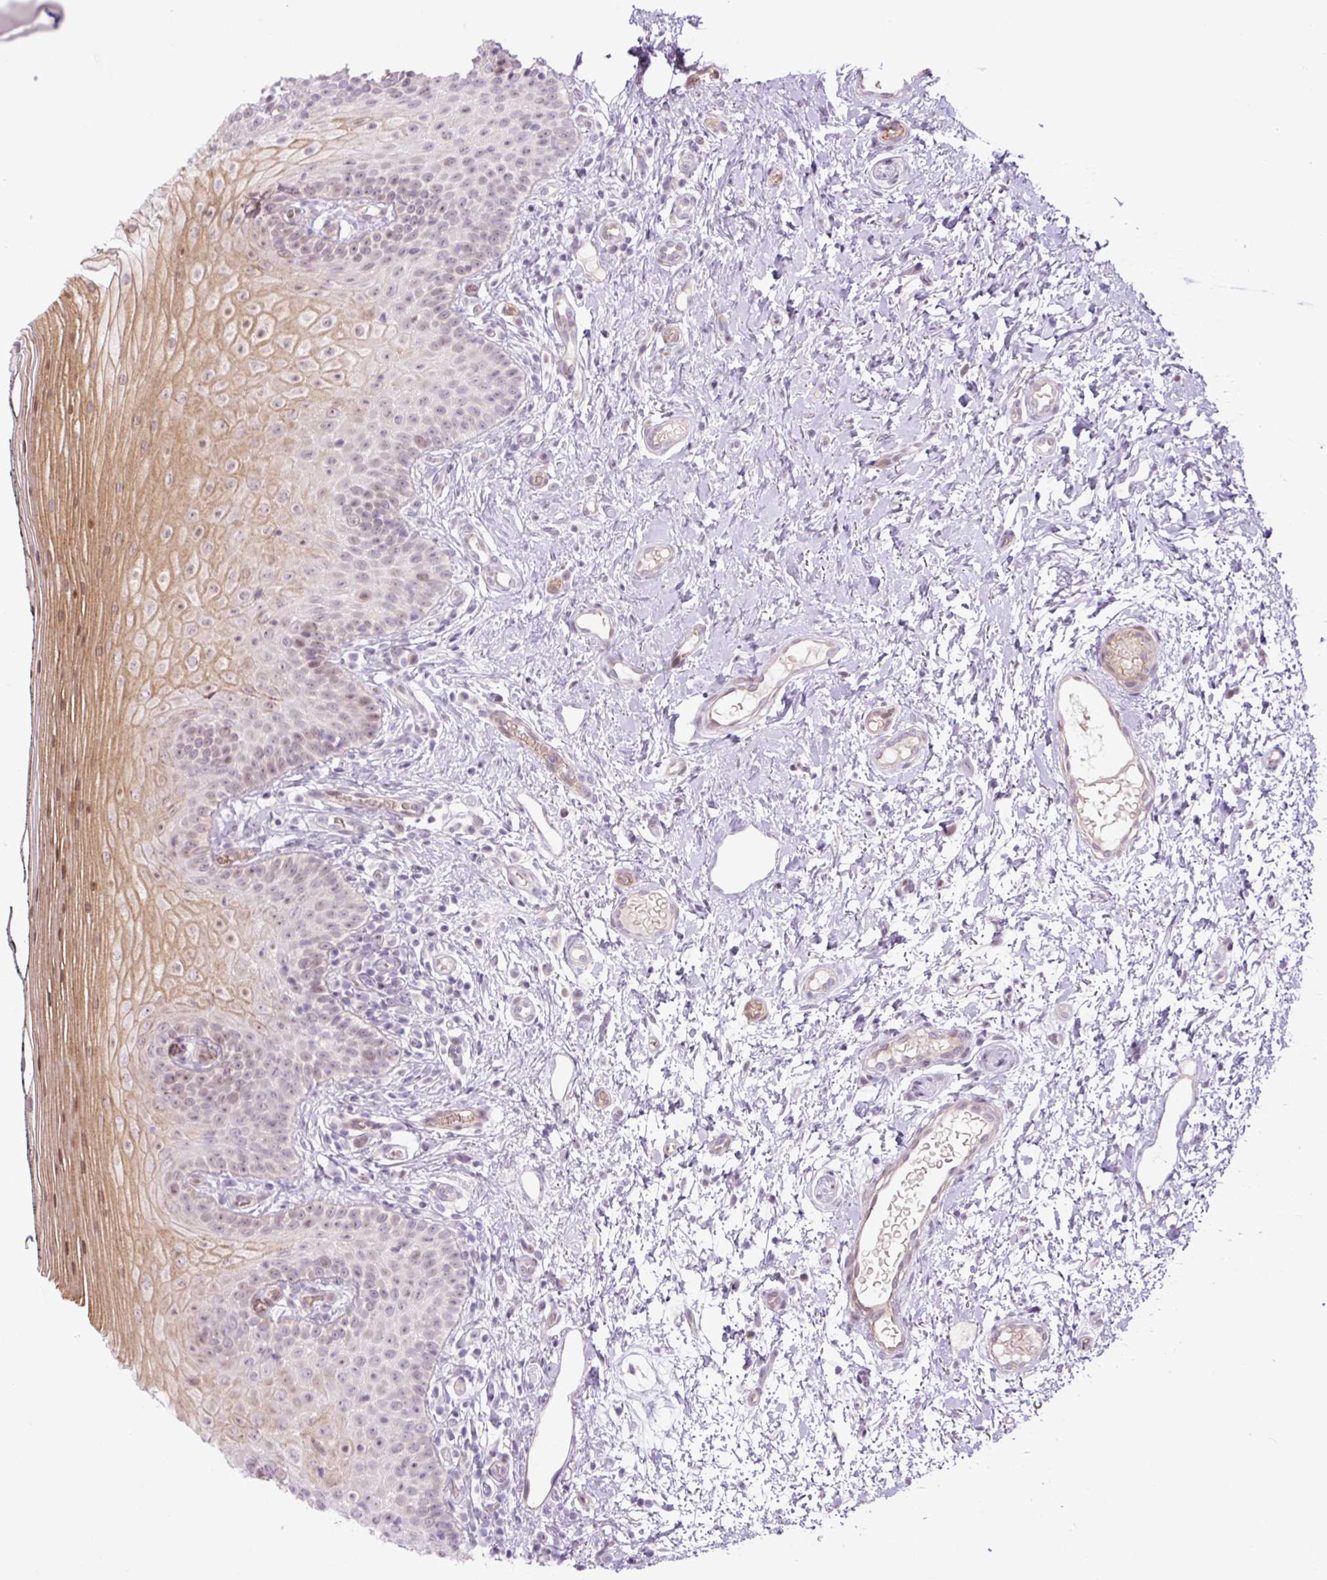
{"staining": {"intensity": "moderate", "quantity": "25%-75%", "location": "cytoplasmic/membranous,nuclear"}, "tissue": "oral mucosa", "cell_type": "Squamous epithelial cells", "image_type": "normal", "snomed": [{"axis": "morphology", "description": "Normal tissue, NOS"}, {"axis": "topography", "description": "Oral tissue"}], "caption": "Approximately 25%-75% of squamous epithelial cells in benign human oral mucosa exhibit moderate cytoplasmic/membranous,nuclear protein staining as visualized by brown immunohistochemical staining.", "gene": "ENSG00000268750", "patient": {"sex": "male", "age": 75}}